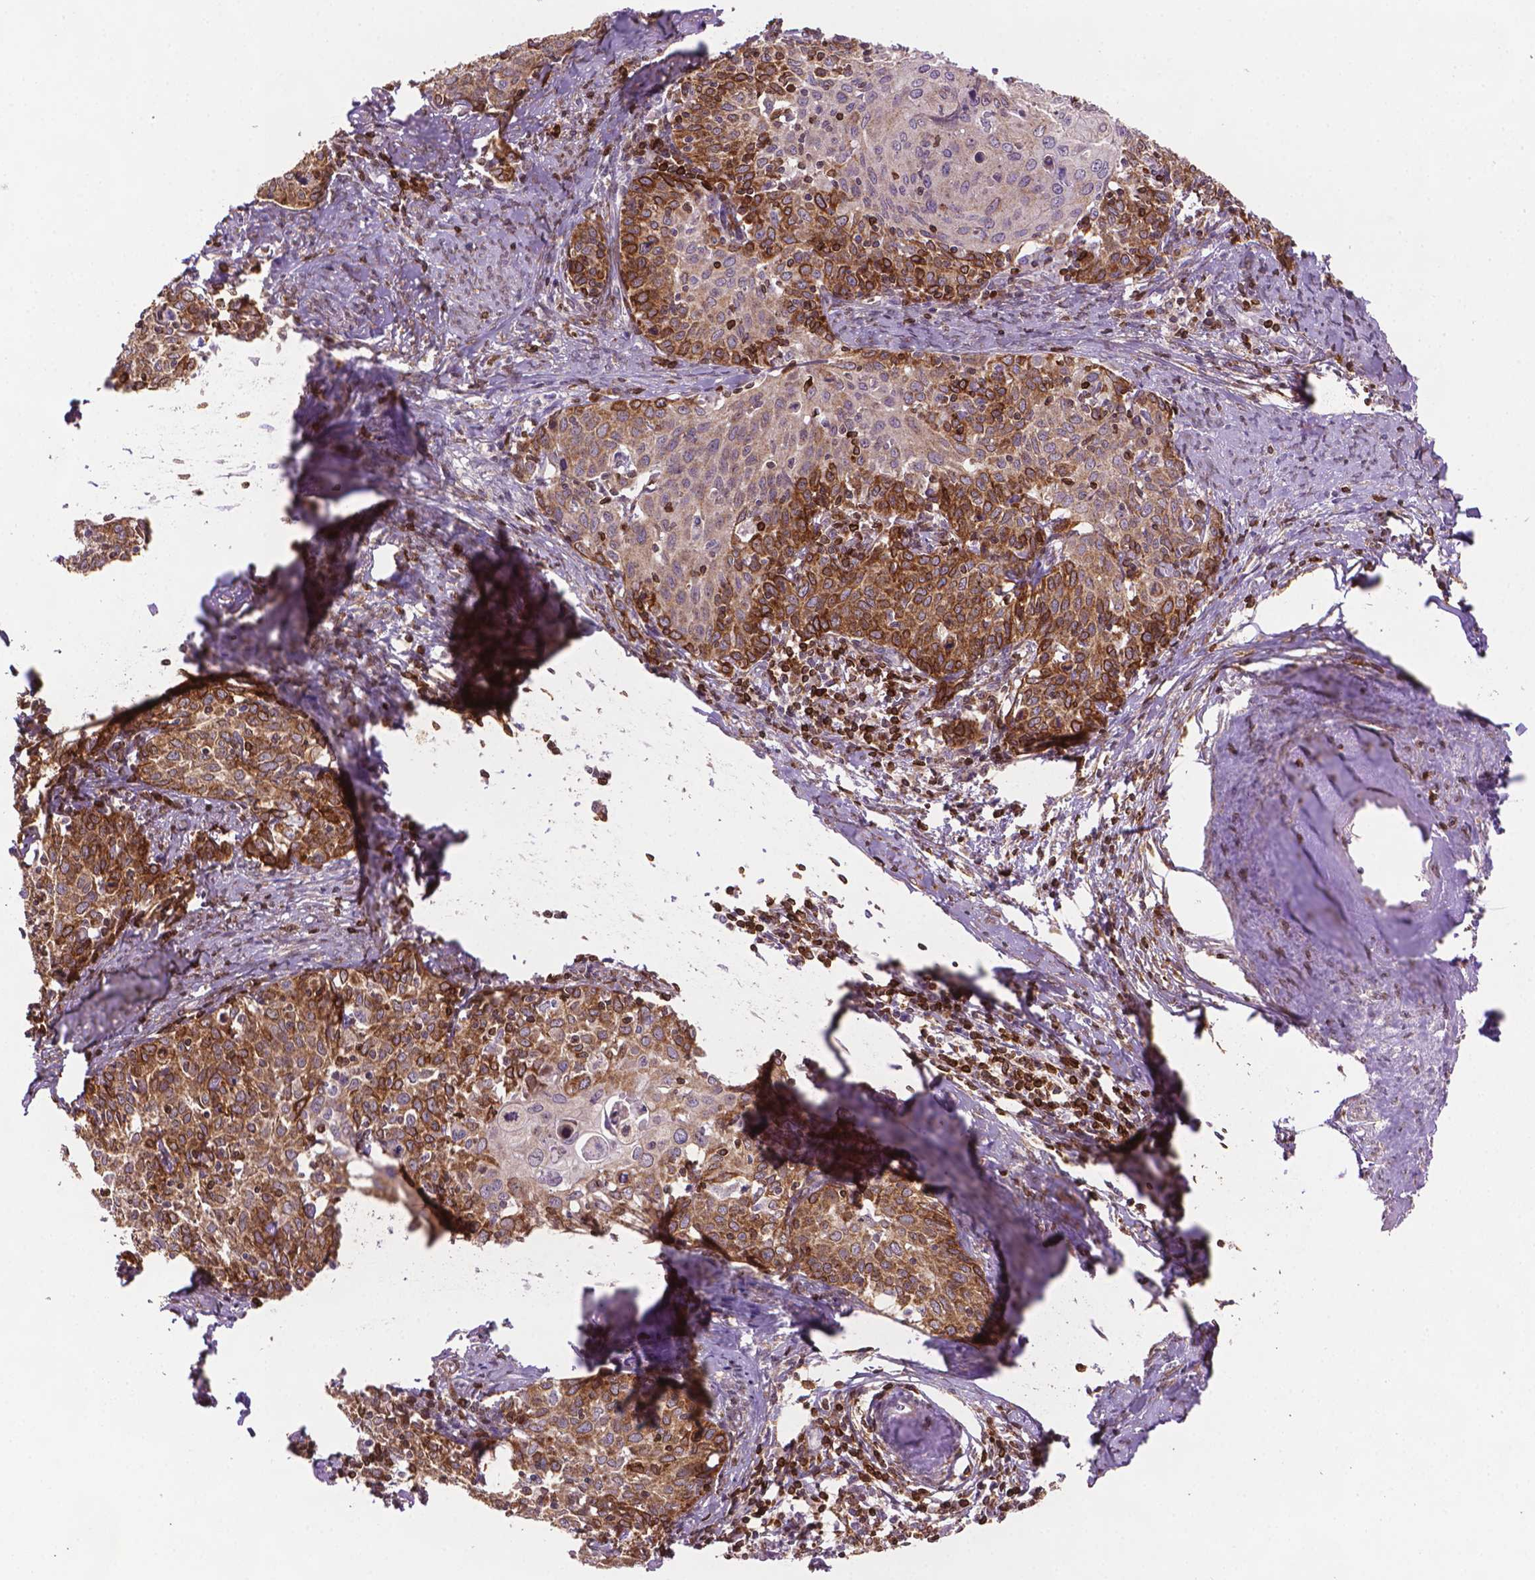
{"staining": {"intensity": "moderate", "quantity": ">75%", "location": "cytoplasmic/membranous"}, "tissue": "cervical cancer", "cell_type": "Tumor cells", "image_type": "cancer", "snomed": [{"axis": "morphology", "description": "Squamous cell carcinoma, NOS"}, {"axis": "topography", "description": "Cervix"}], "caption": "About >75% of tumor cells in human squamous cell carcinoma (cervical) display moderate cytoplasmic/membranous protein expression as visualized by brown immunohistochemical staining.", "gene": "BCL2", "patient": {"sex": "female", "age": 62}}